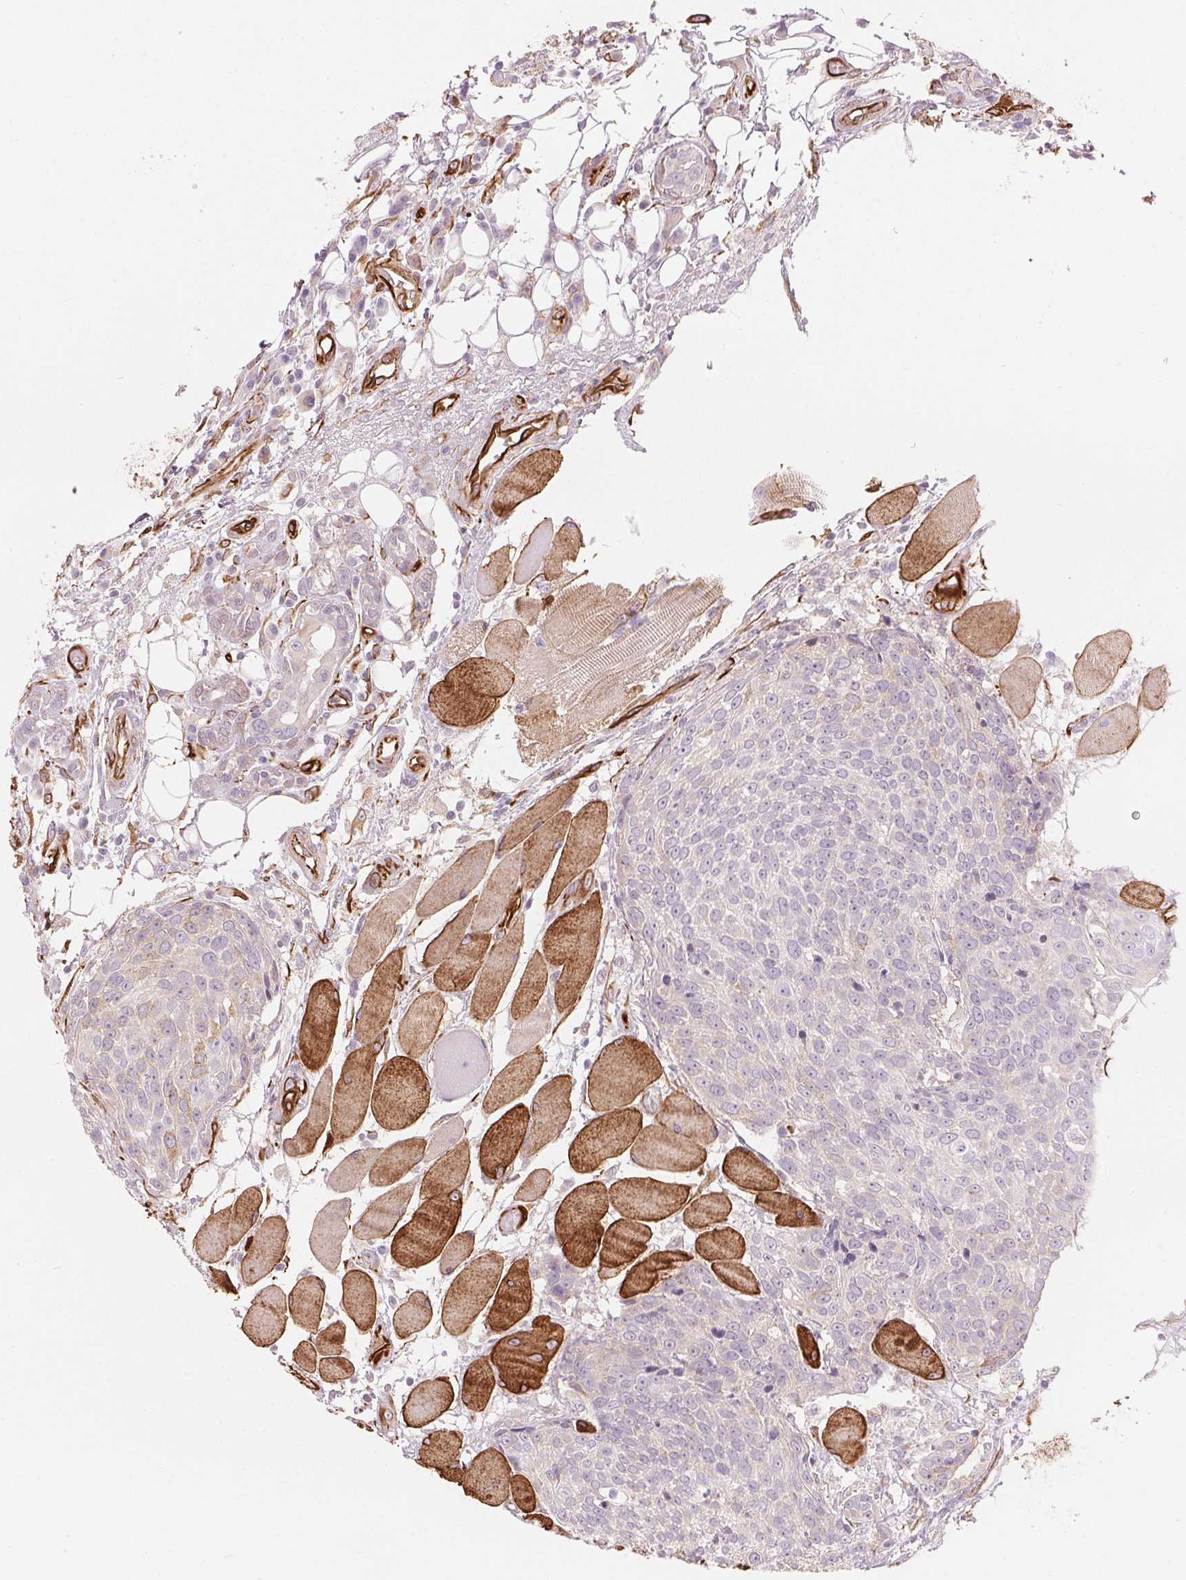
{"staining": {"intensity": "negative", "quantity": "none", "location": "none"}, "tissue": "head and neck cancer", "cell_type": "Tumor cells", "image_type": "cancer", "snomed": [{"axis": "morphology", "description": "Squamous cell carcinoma, NOS"}, {"axis": "topography", "description": "Oral tissue"}, {"axis": "topography", "description": "Head-Neck"}], "caption": "Head and neck cancer stained for a protein using immunohistochemistry shows no positivity tumor cells.", "gene": "CLPS", "patient": {"sex": "male", "age": 64}}